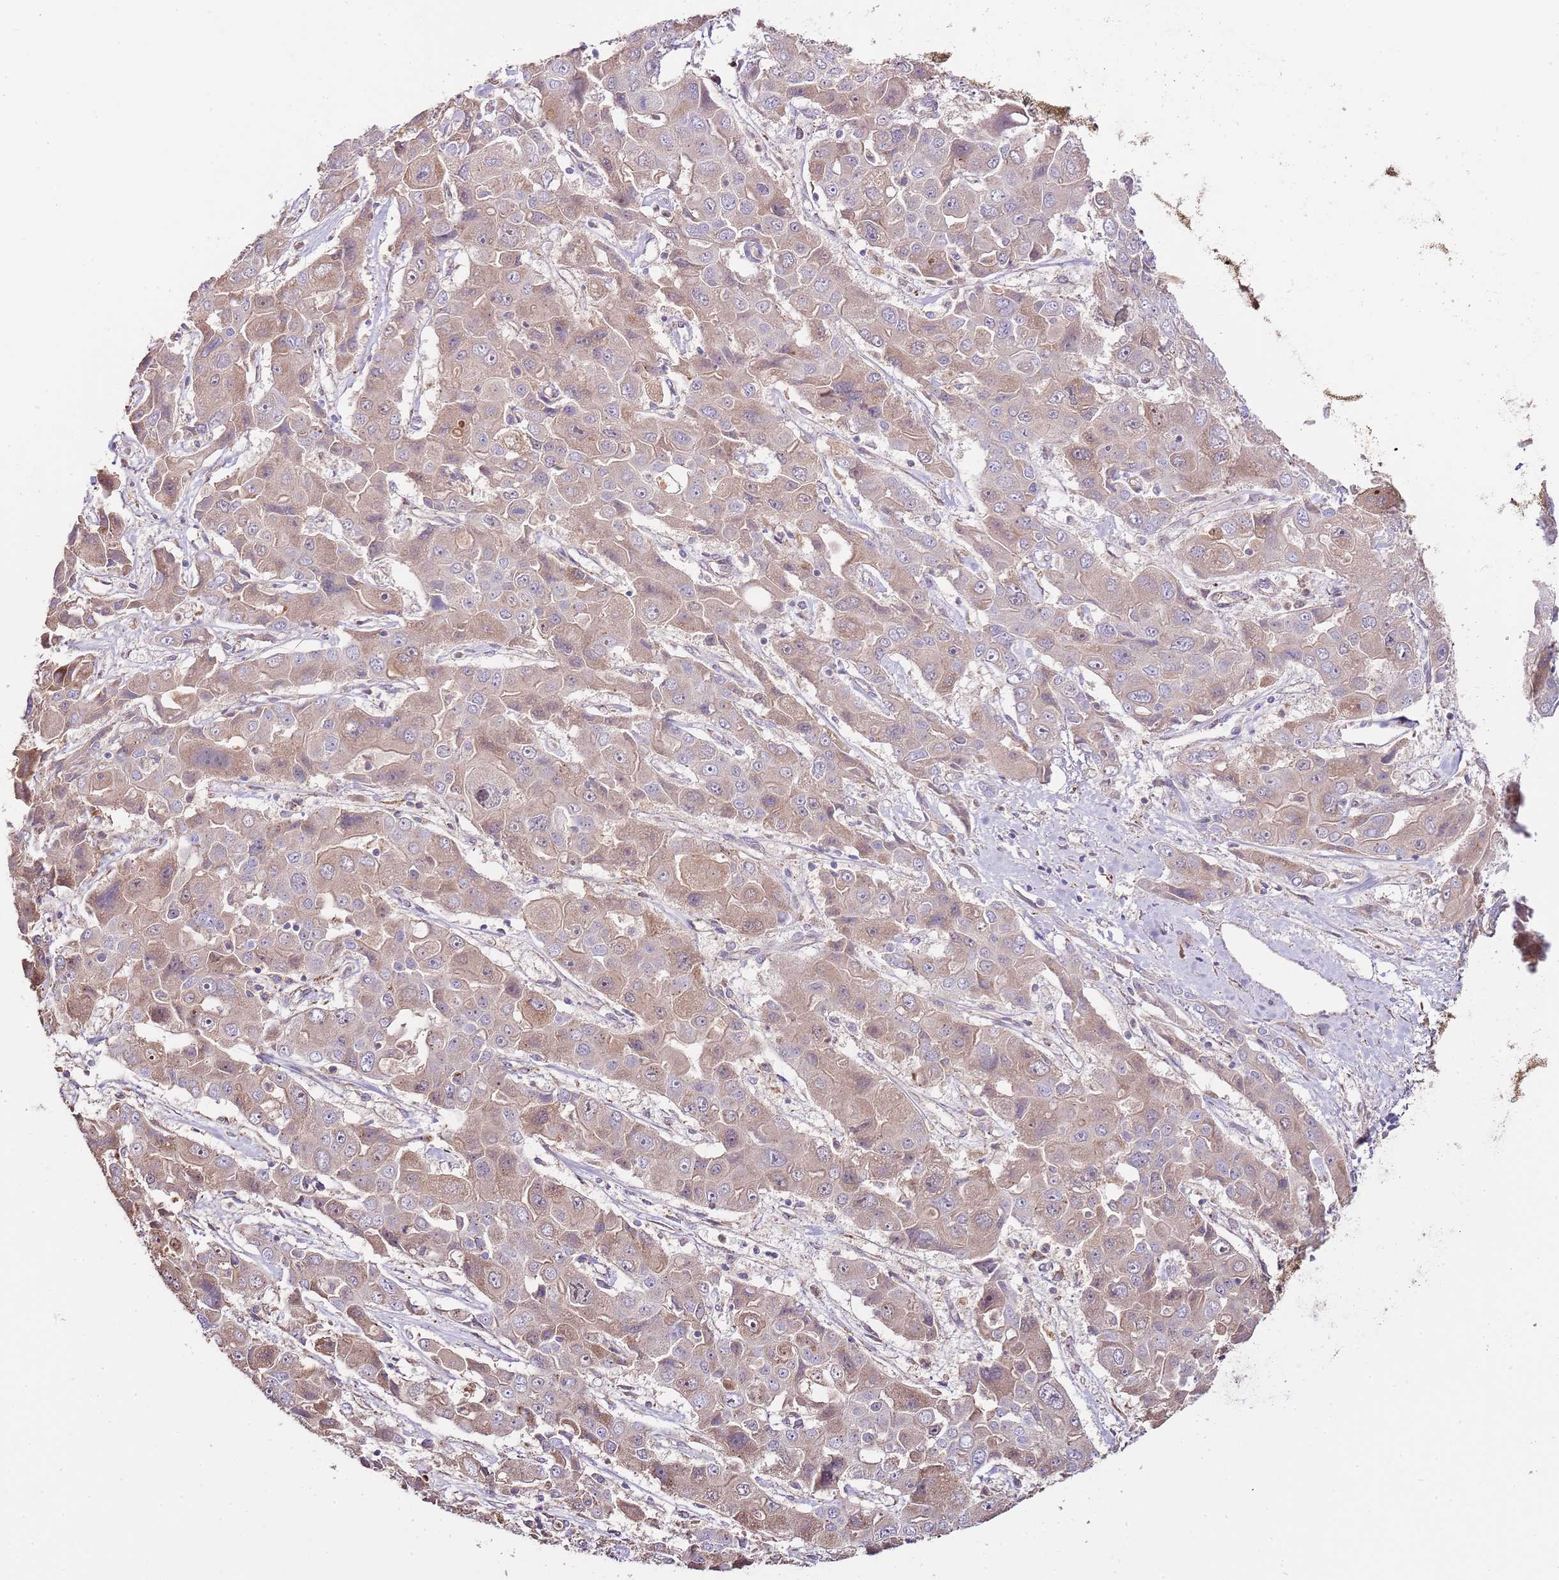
{"staining": {"intensity": "weak", "quantity": "25%-75%", "location": "cytoplasmic/membranous"}, "tissue": "liver cancer", "cell_type": "Tumor cells", "image_type": "cancer", "snomed": [{"axis": "morphology", "description": "Cholangiocarcinoma"}, {"axis": "topography", "description": "Liver"}], "caption": "Liver cholangiocarcinoma stained with IHC demonstrates weak cytoplasmic/membranous expression in approximately 25%-75% of tumor cells. The staining was performed using DAB to visualize the protein expression in brown, while the nuclei were stained in blue with hematoxylin (Magnification: 20x).", "gene": "DOCK6", "patient": {"sex": "male", "age": 67}}